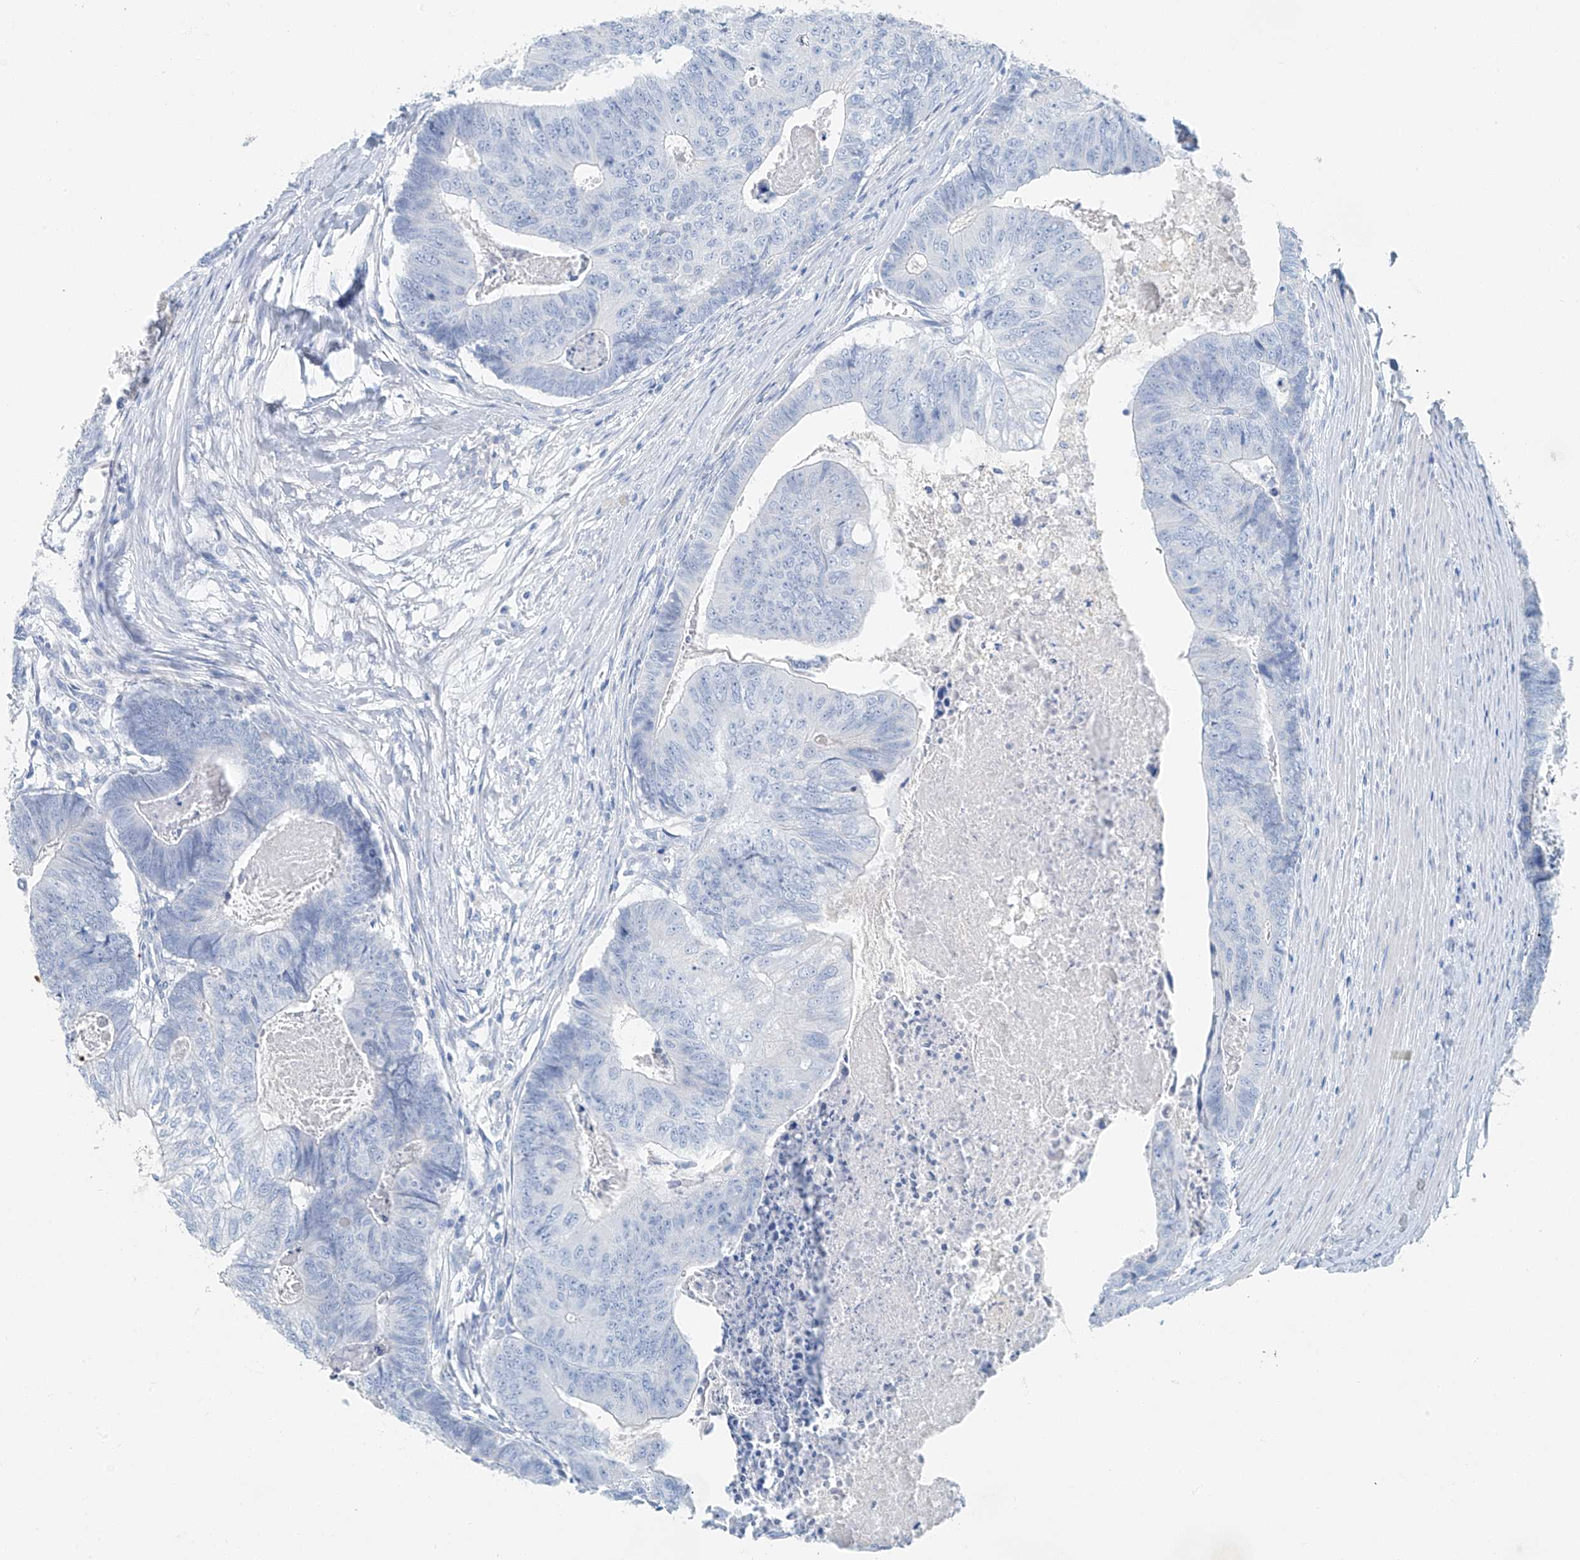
{"staining": {"intensity": "negative", "quantity": "none", "location": "none"}, "tissue": "colorectal cancer", "cell_type": "Tumor cells", "image_type": "cancer", "snomed": [{"axis": "morphology", "description": "Adenocarcinoma, NOS"}, {"axis": "topography", "description": "Colon"}], "caption": "There is no significant positivity in tumor cells of adenocarcinoma (colorectal).", "gene": "C1orf87", "patient": {"sex": "female", "age": 67}}